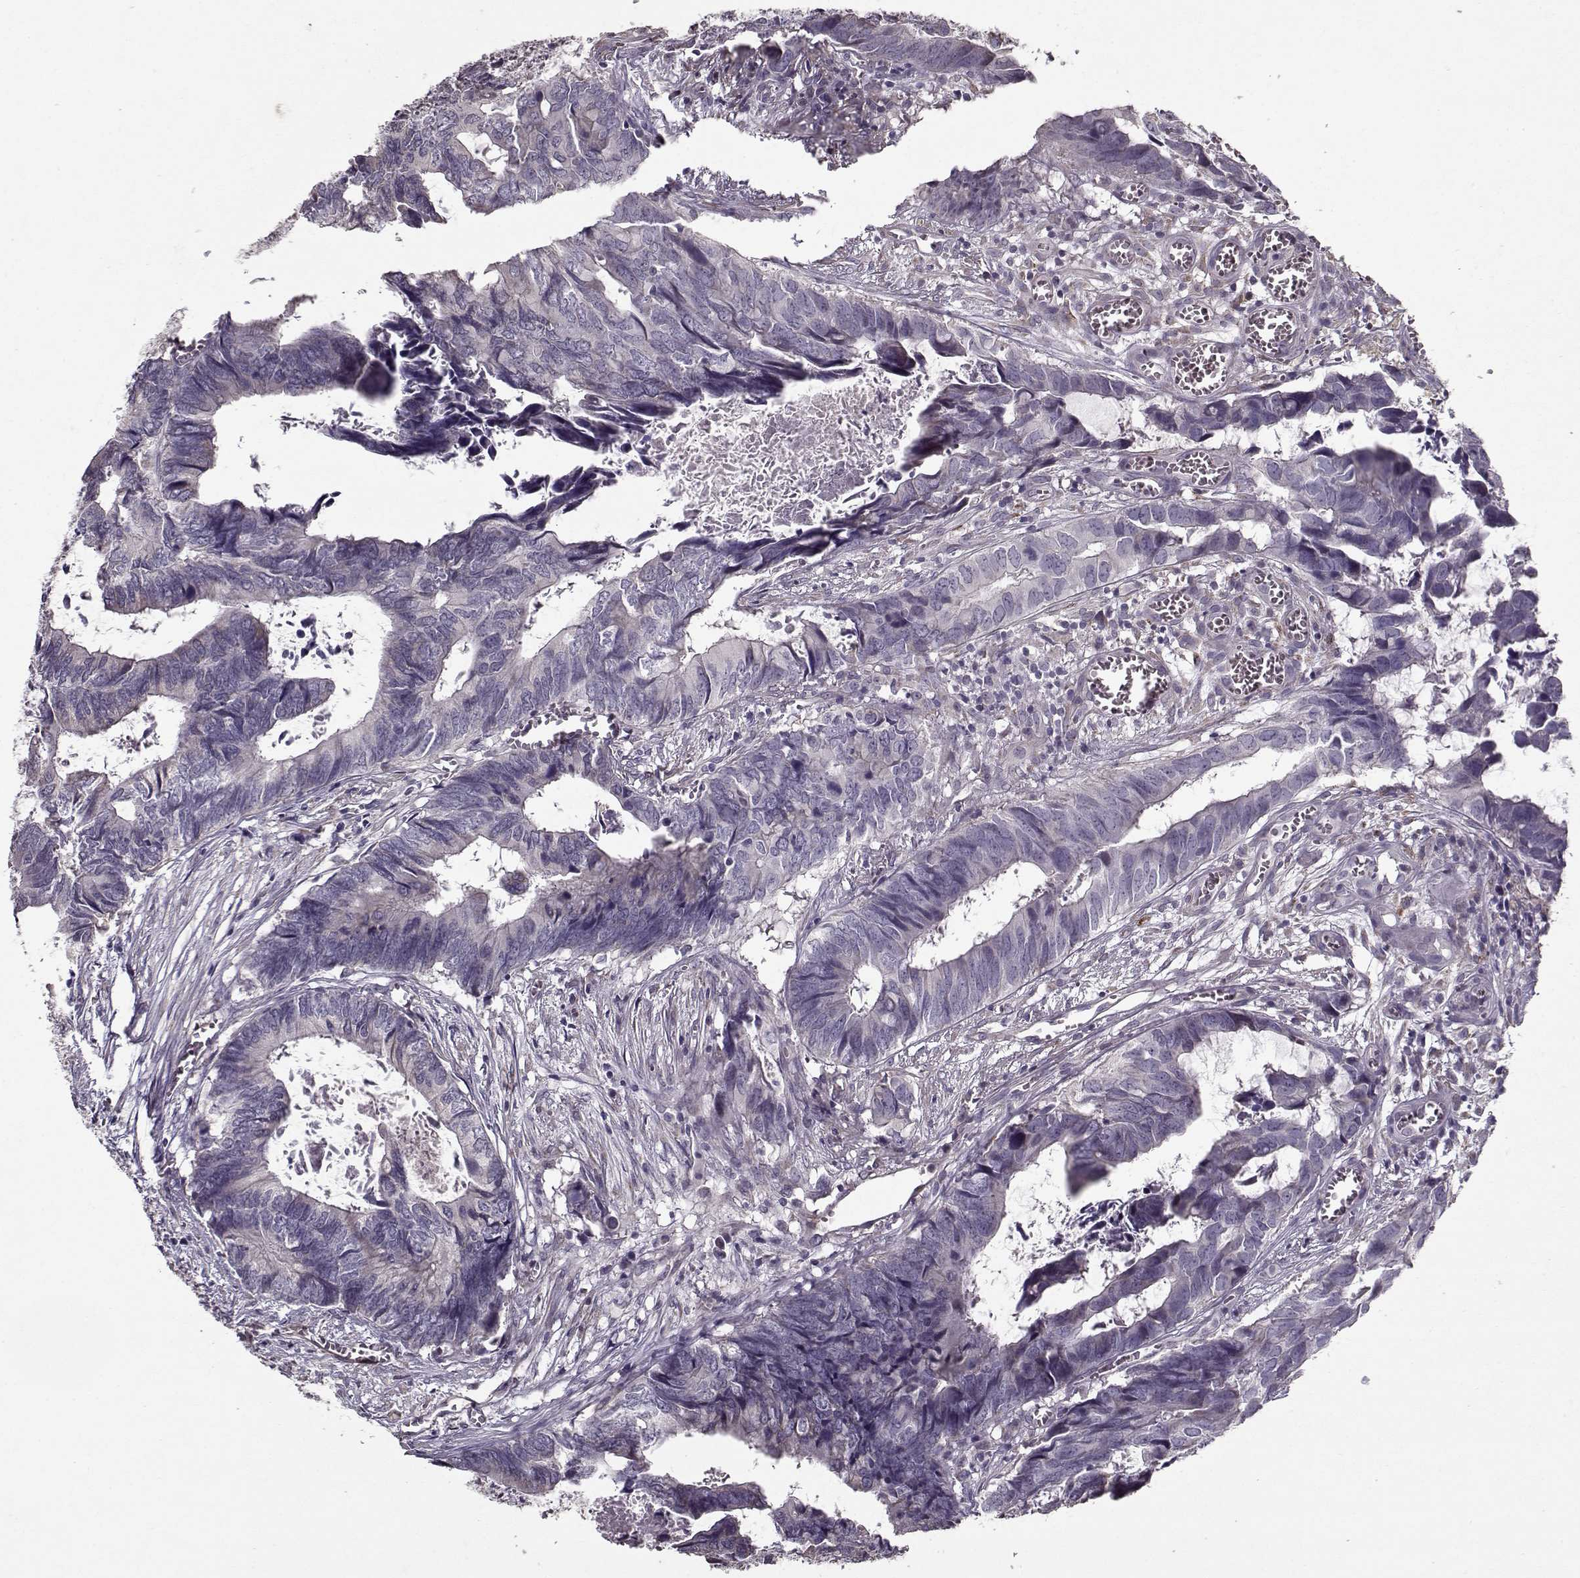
{"staining": {"intensity": "negative", "quantity": "none", "location": "none"}, "tissue": "colorectal cancer", "cell_type": "Tumor cells", "image_type": "cancer", "snomed": [{"axis": "morphology", "description": "Adenocarcinoma, NOS"}, {"axis": "topography", "description": "Colon"}], "caption": "High magnification brightfield microscopy of colorectal adenocarcinoma stained with DAB (3,3'-diaminobenzidine) (brown) and counterstained with hematoxylin (blue): tumor cells show no significant expression.", "gene": "LAMA2", "patient": {"sex": "female", "age": 82}}